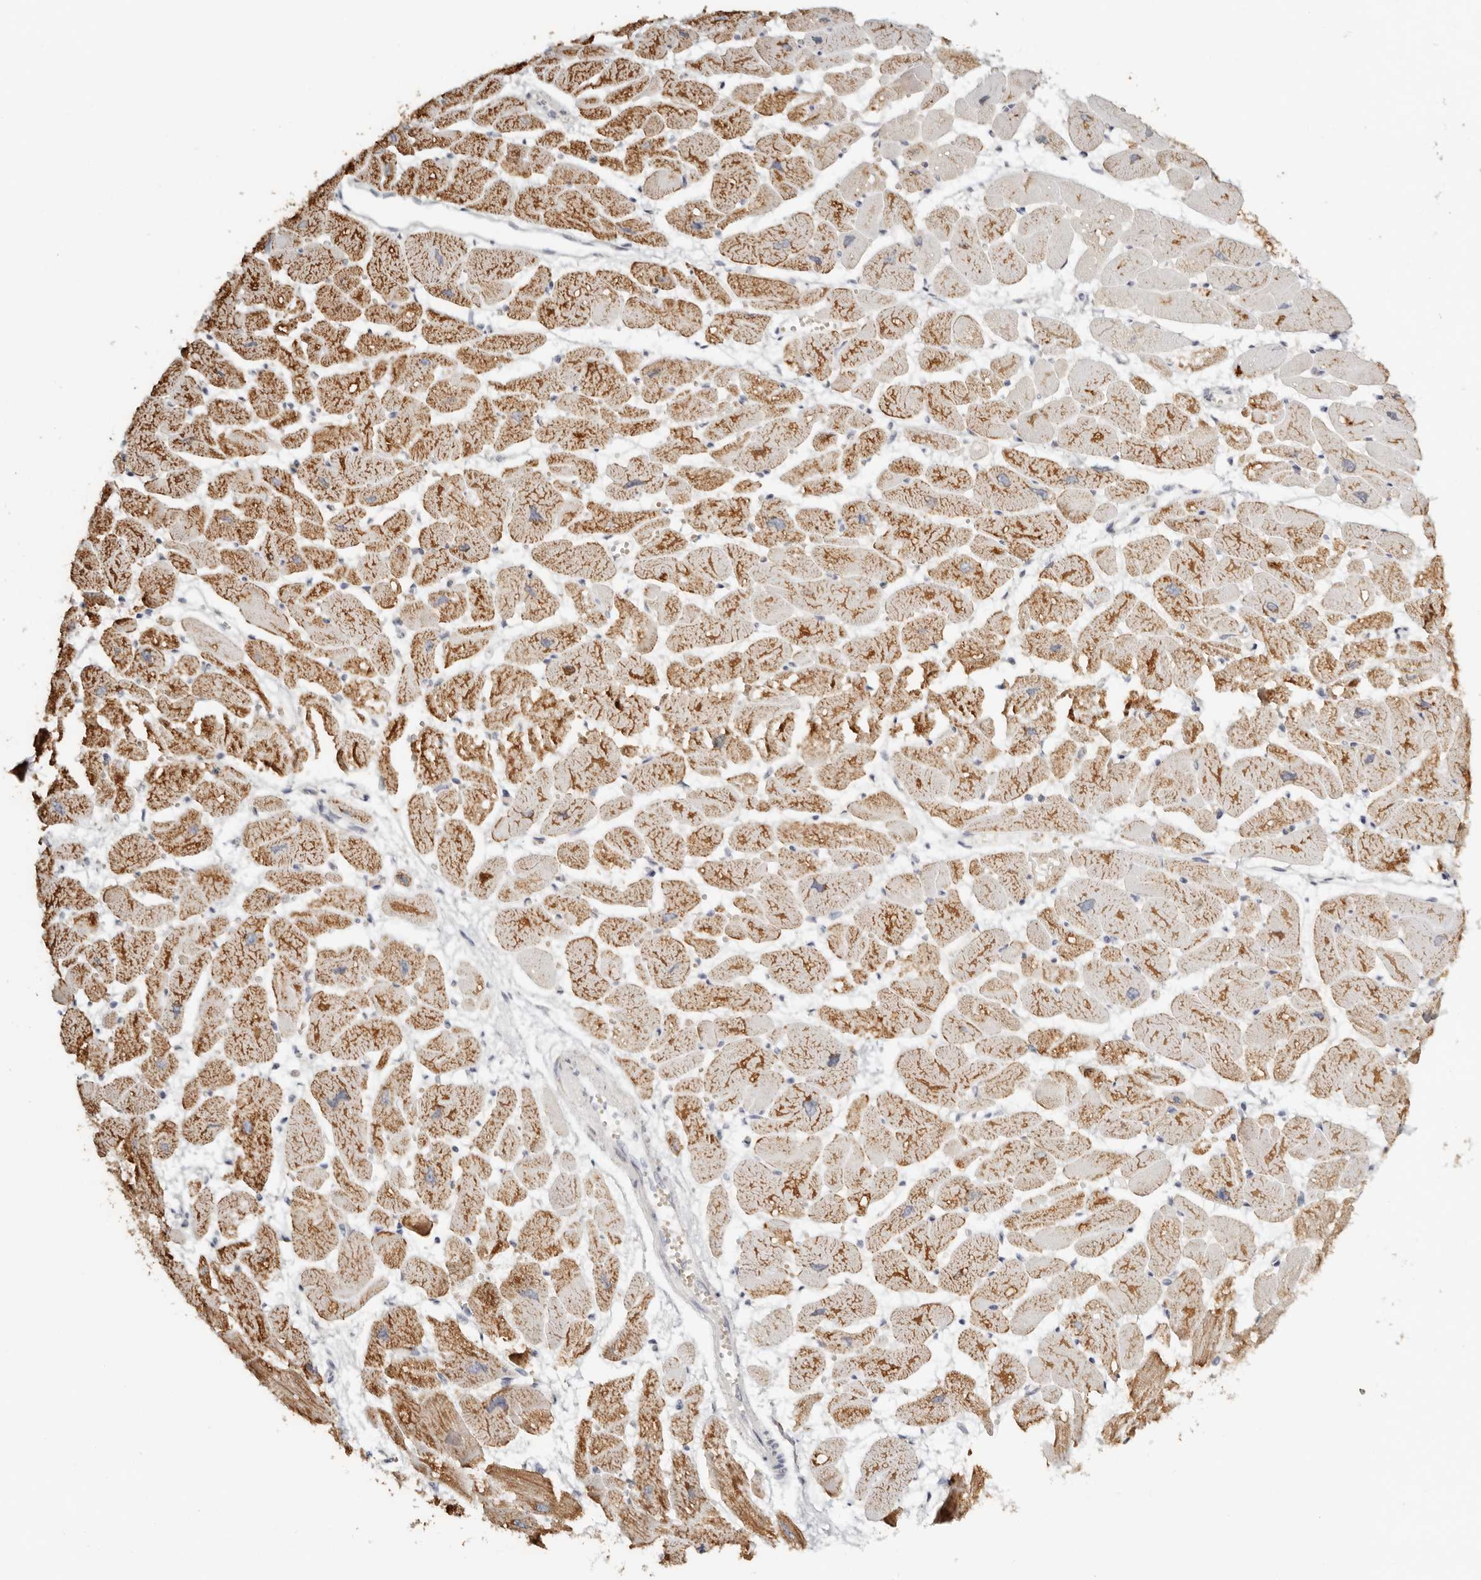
{"staining": {"intensity": "moderate", "quantity": ">75%", "location": "cytoplasmic/membranous"}, "tissue": "heart muscle", "cell_type": "Cardiomyocytes", "image_type": "normal", "snomed": [{"axis": "morphology", "description": "Normal tissue, NOS"}, {"axis": "topography", "description": "Heart"}], "caption": "Moderate cytoplasmic/membranous expression is present in approximately >75% of cardiomyocytes in benign heart muscle.", "gene": "KDF1", "patient": {"sex": "female", "age": 54}}